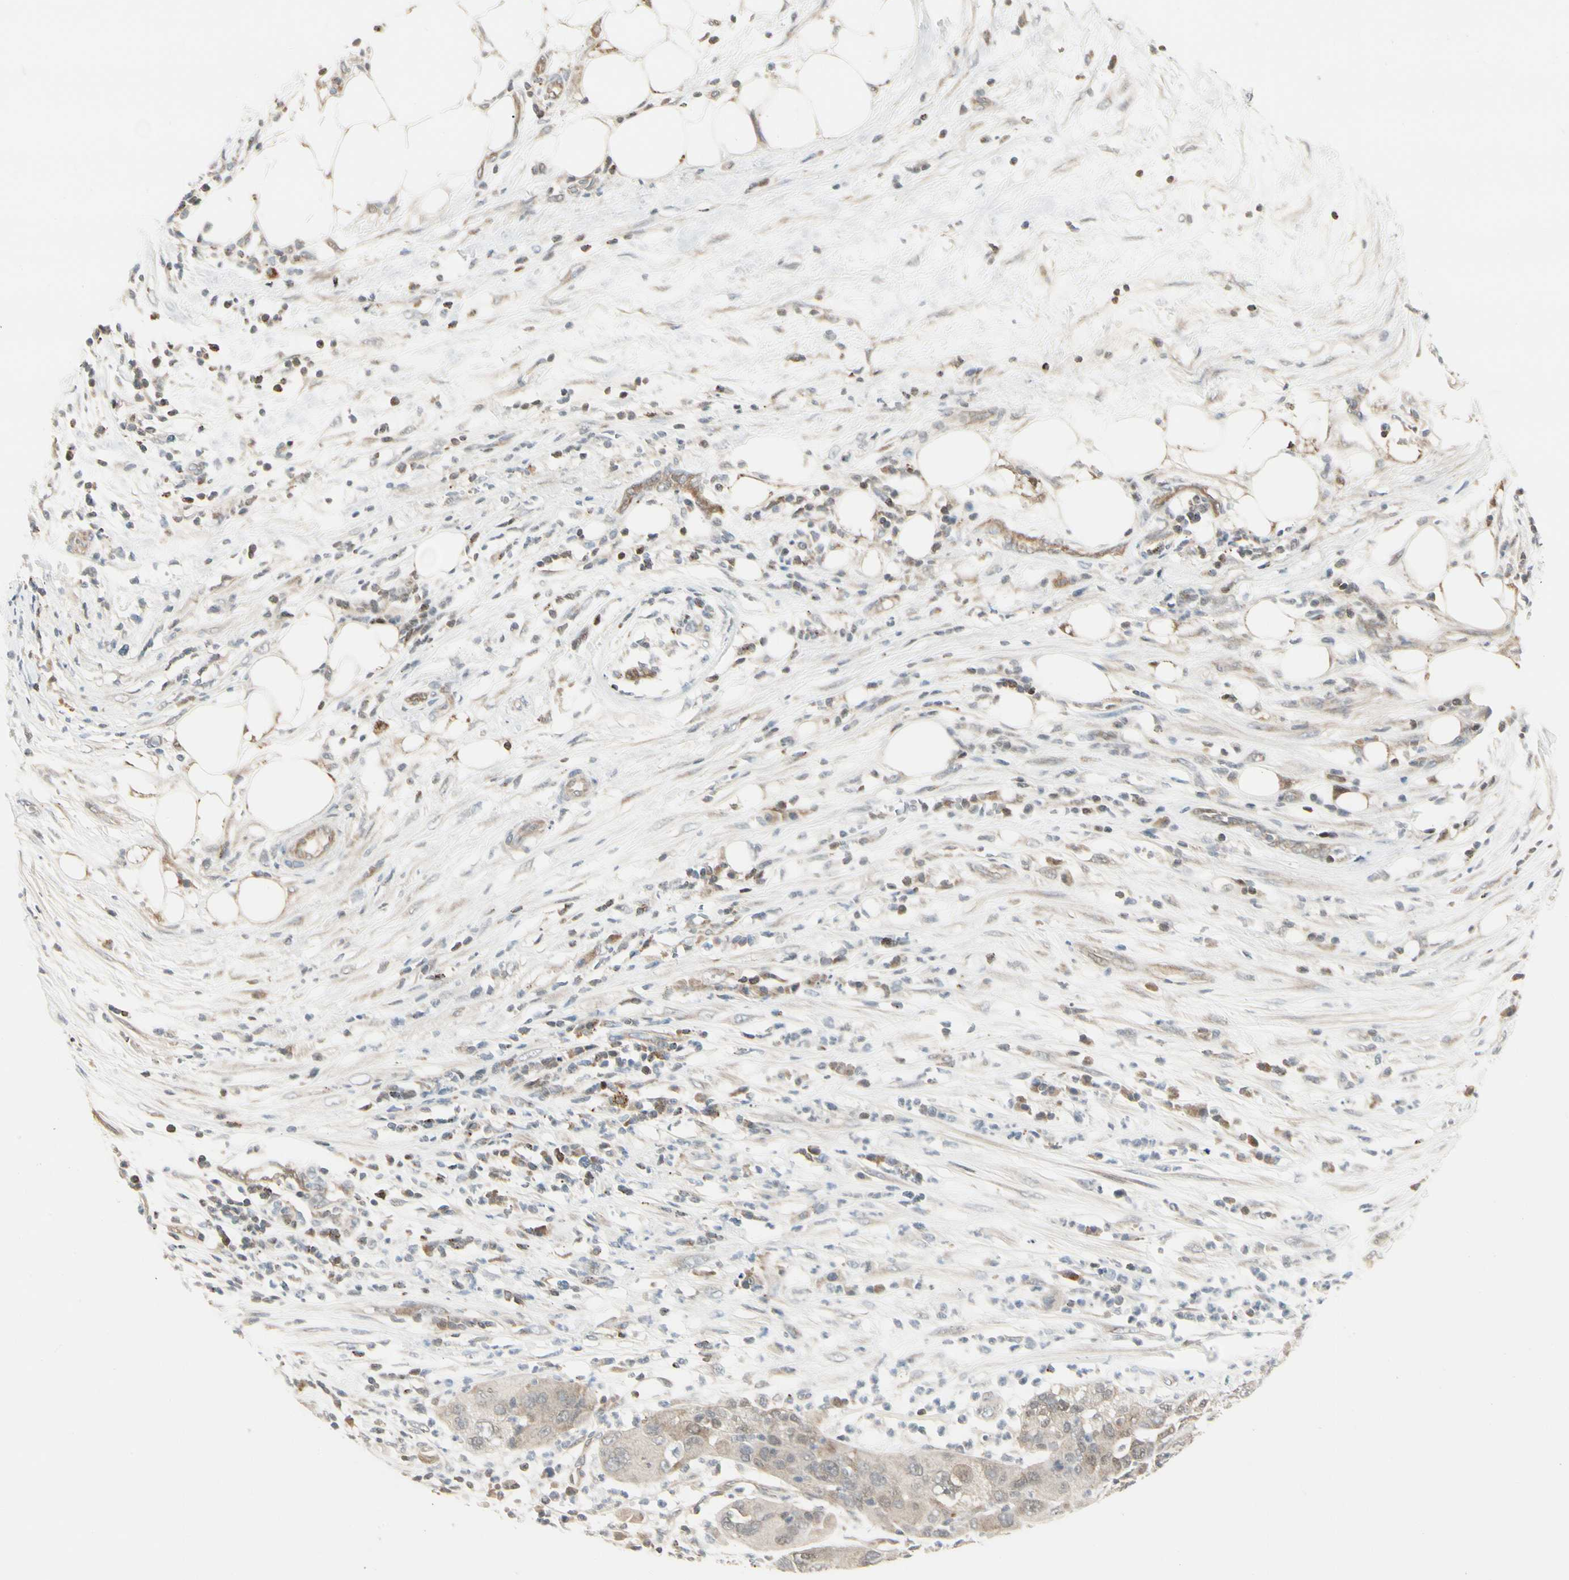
{"staining": {"intensity": "weak", "quantity": ">75%", "location": "cytoplasmic/membranous"}, "tissue": "pancreatic cancer", "cell_type": "Tumor cells", "image_type": "cancer", "snomed": [{"axis": "morphology", "description": "Adenocarcinoma, NOS"}, {"axis": "topography", "description": "Pancreas"}], "caption": "This micrograph reveals immunohistochemistry staining of adenocarcinoma (pancreatic), with low weak cytoplasmic/membranous positivity in approximately >75% of tumor cells.", "gene": "EVC", "patient": {"sex": "female", "age": 78}}